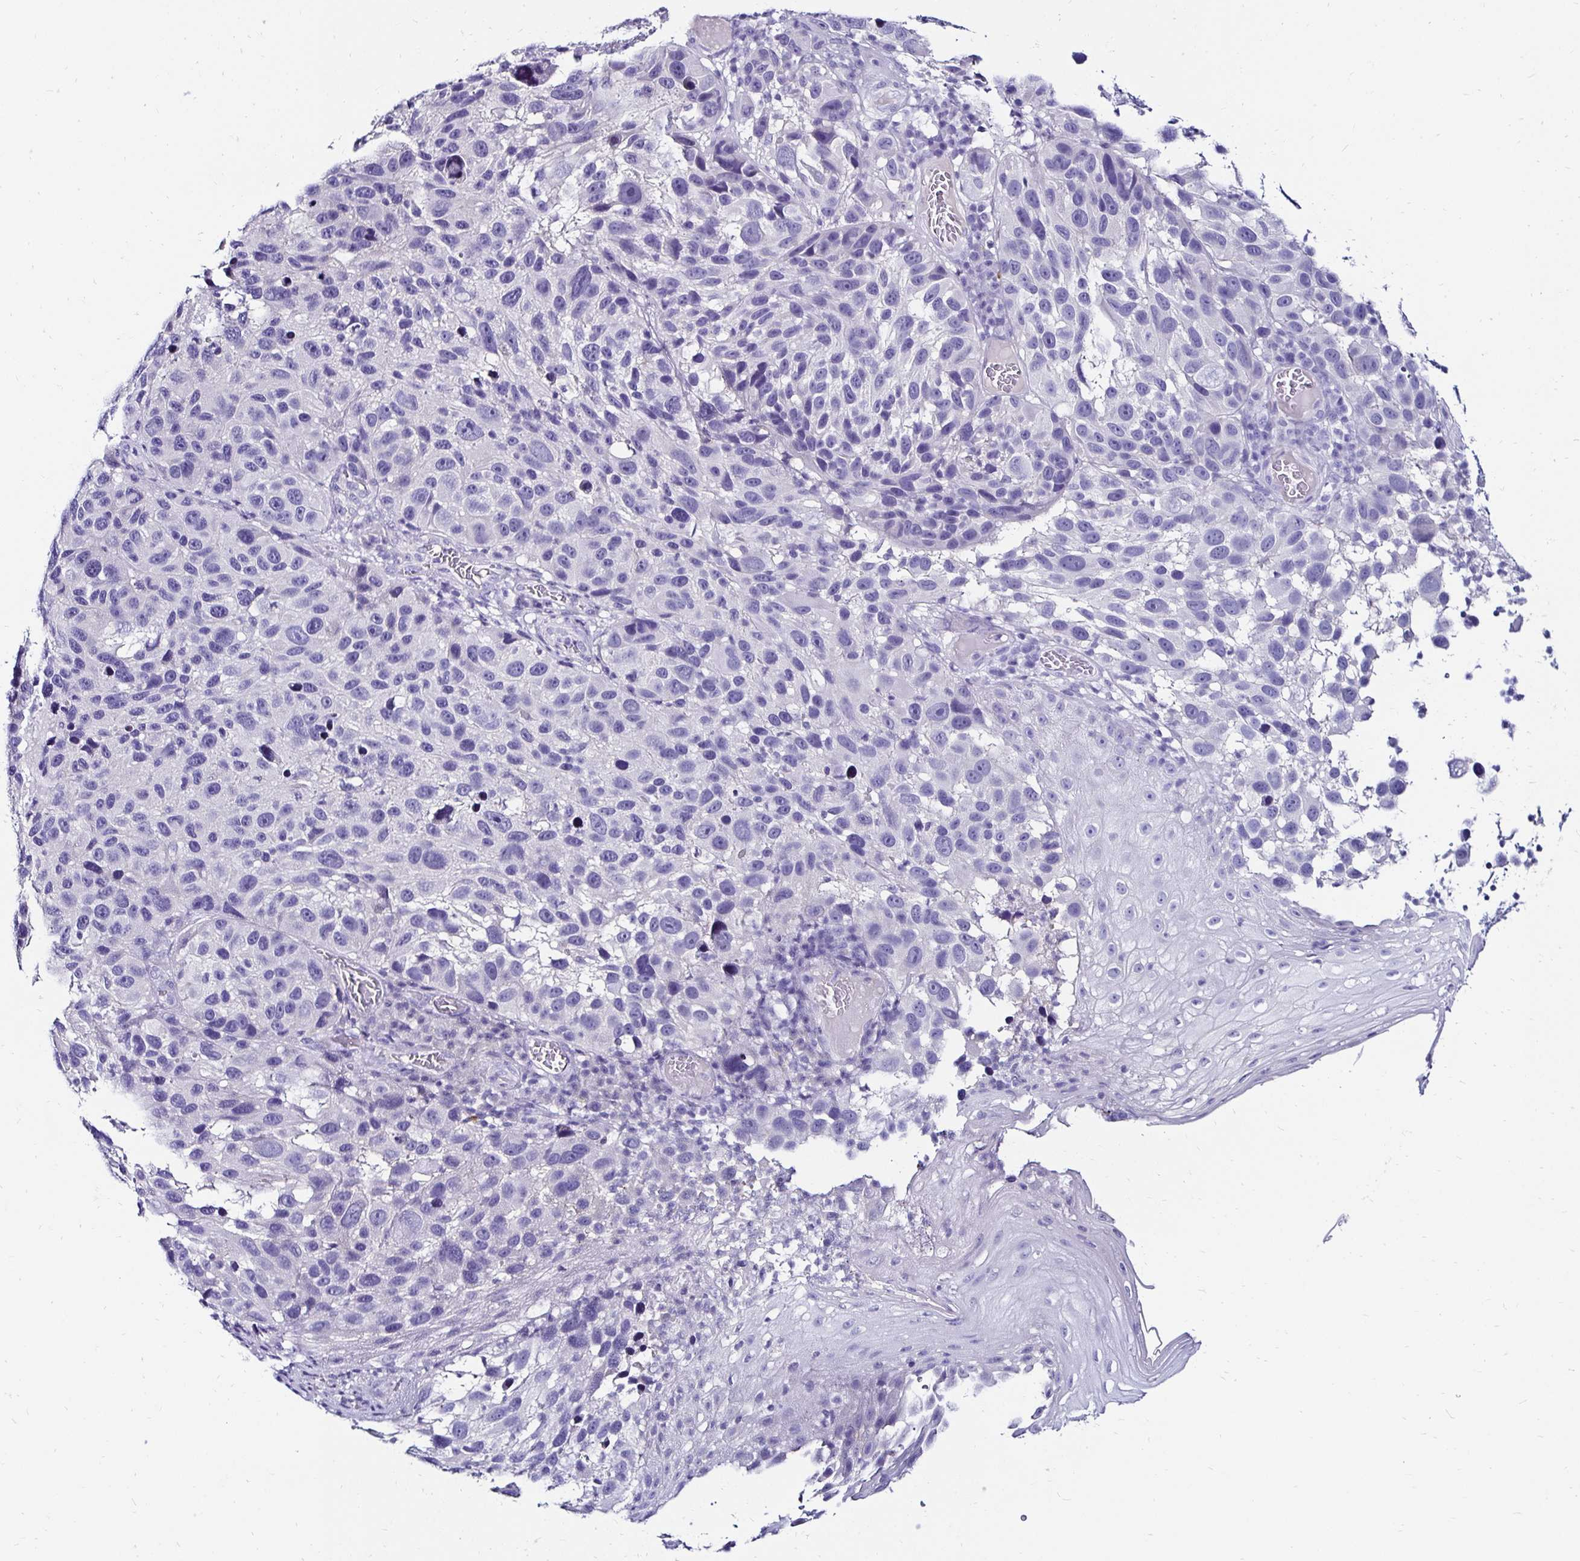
{"staining": {"intensity": "negative", "quantity": "none", "location": "none"}, "tissue": "melanoma", "cell_type": "Tumor cells", "image_type": "cancer", "snomed": [{"axis": "morphology", "description": "Malignant melanoma, NOS"}, {"axis": "topography", "description": "Skin"}], "caption": "Tumor cells are negative for brown protein staining in melanoma.", "gene": "KCNT1", "patient": {"sex": "male", "age": 53}}